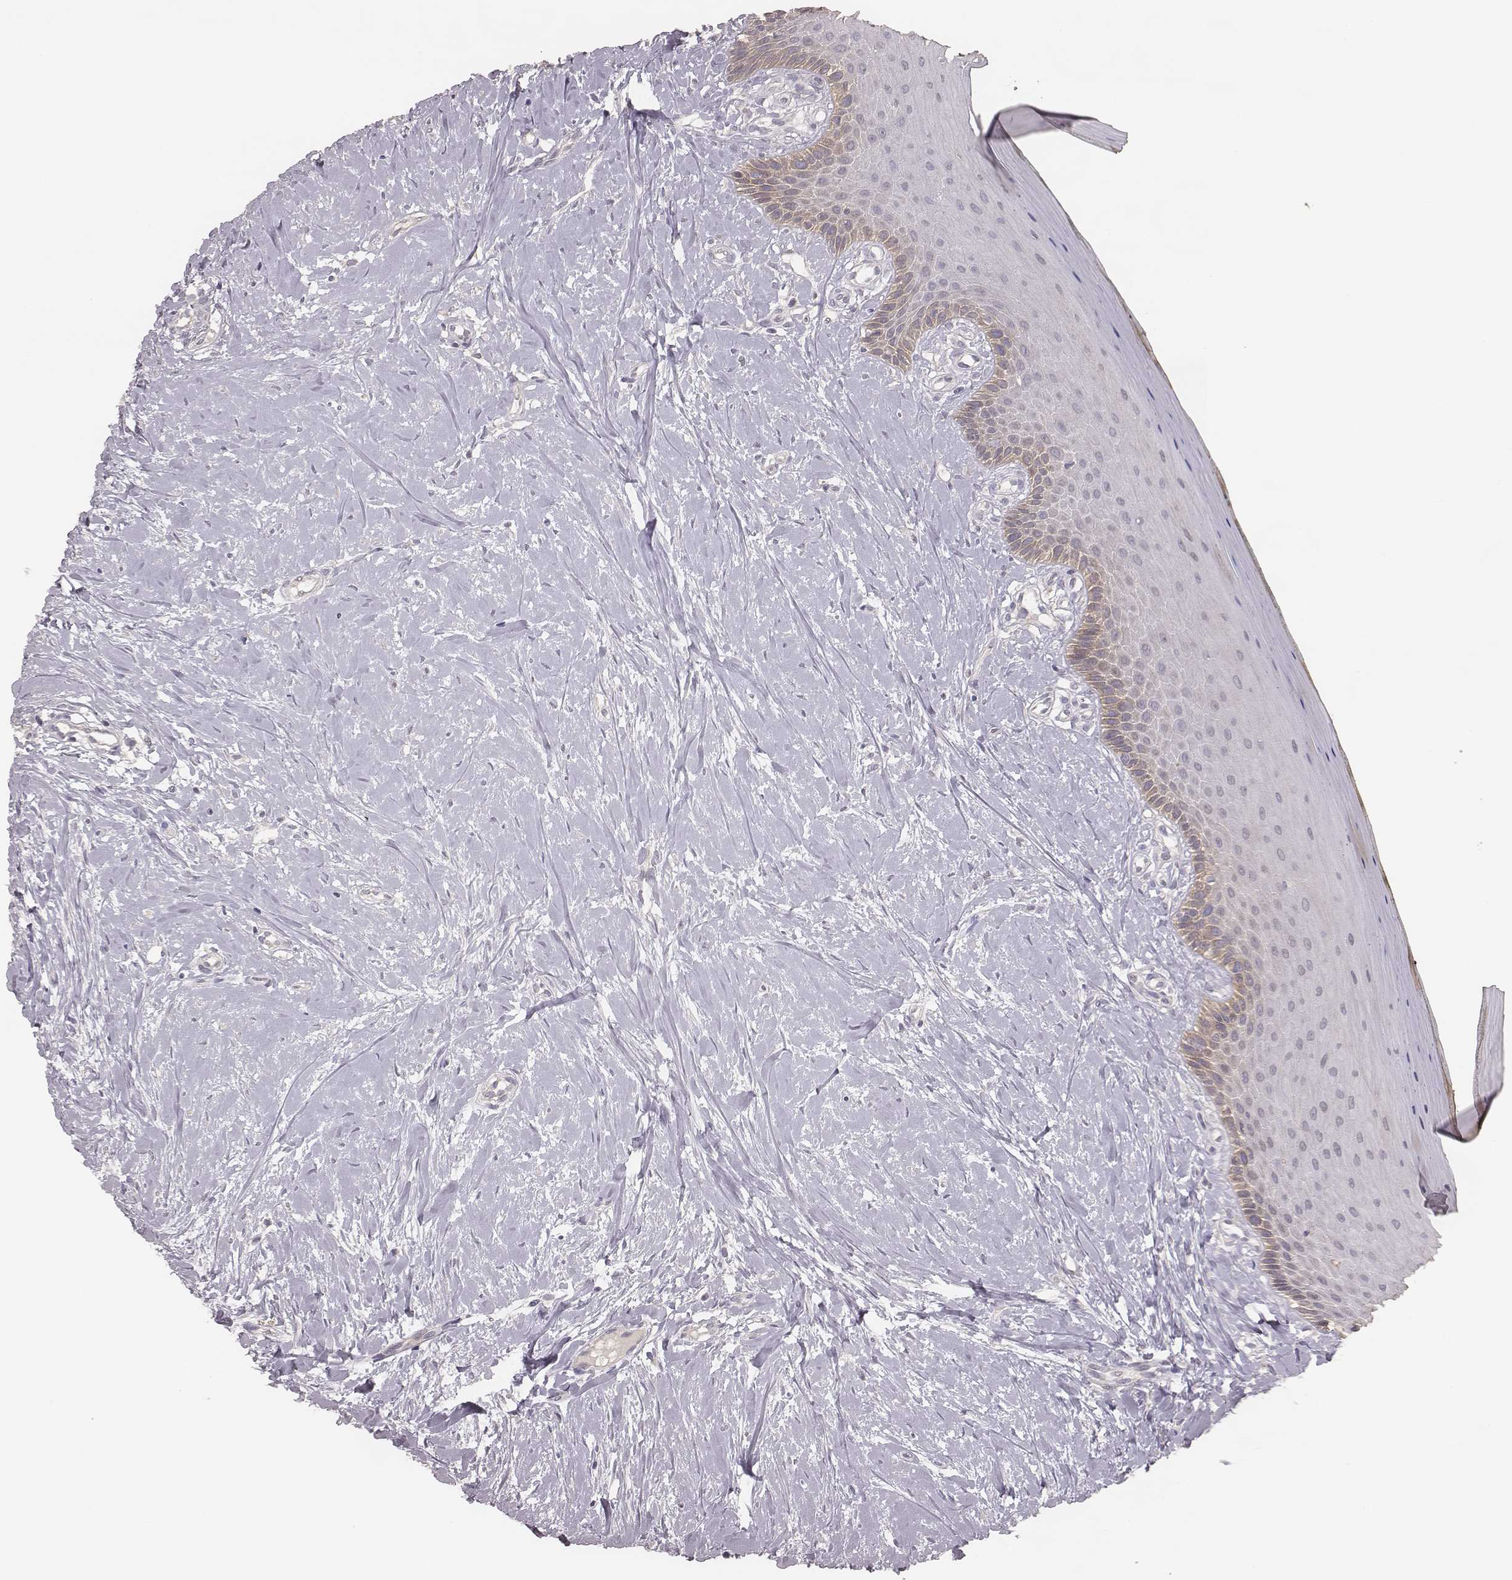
{"staining": {"intensity": "weak", "quantity": "<25%", "location": "cytoplasmic/membranous"}, "tissue": "oral mucosa", "cell_type": "Squamous epithelial cells", "image_type": "normal", "snomed": [{"axis": "morphology", "description": "Normal tissue, NOS"}, {"axis": "topography", "description": "Oral tissue"}], "caption": "High magnification brightfield microscopy of benign oral mucosa stained with DAB (3,3'-diaminobenzidine) (brown) and counterstained with hematoxylin (blue): squamous epithelial cells show no significant positivity.", "gene": "HAVCR1", "patient": {"sex": "female", "age": 43}}